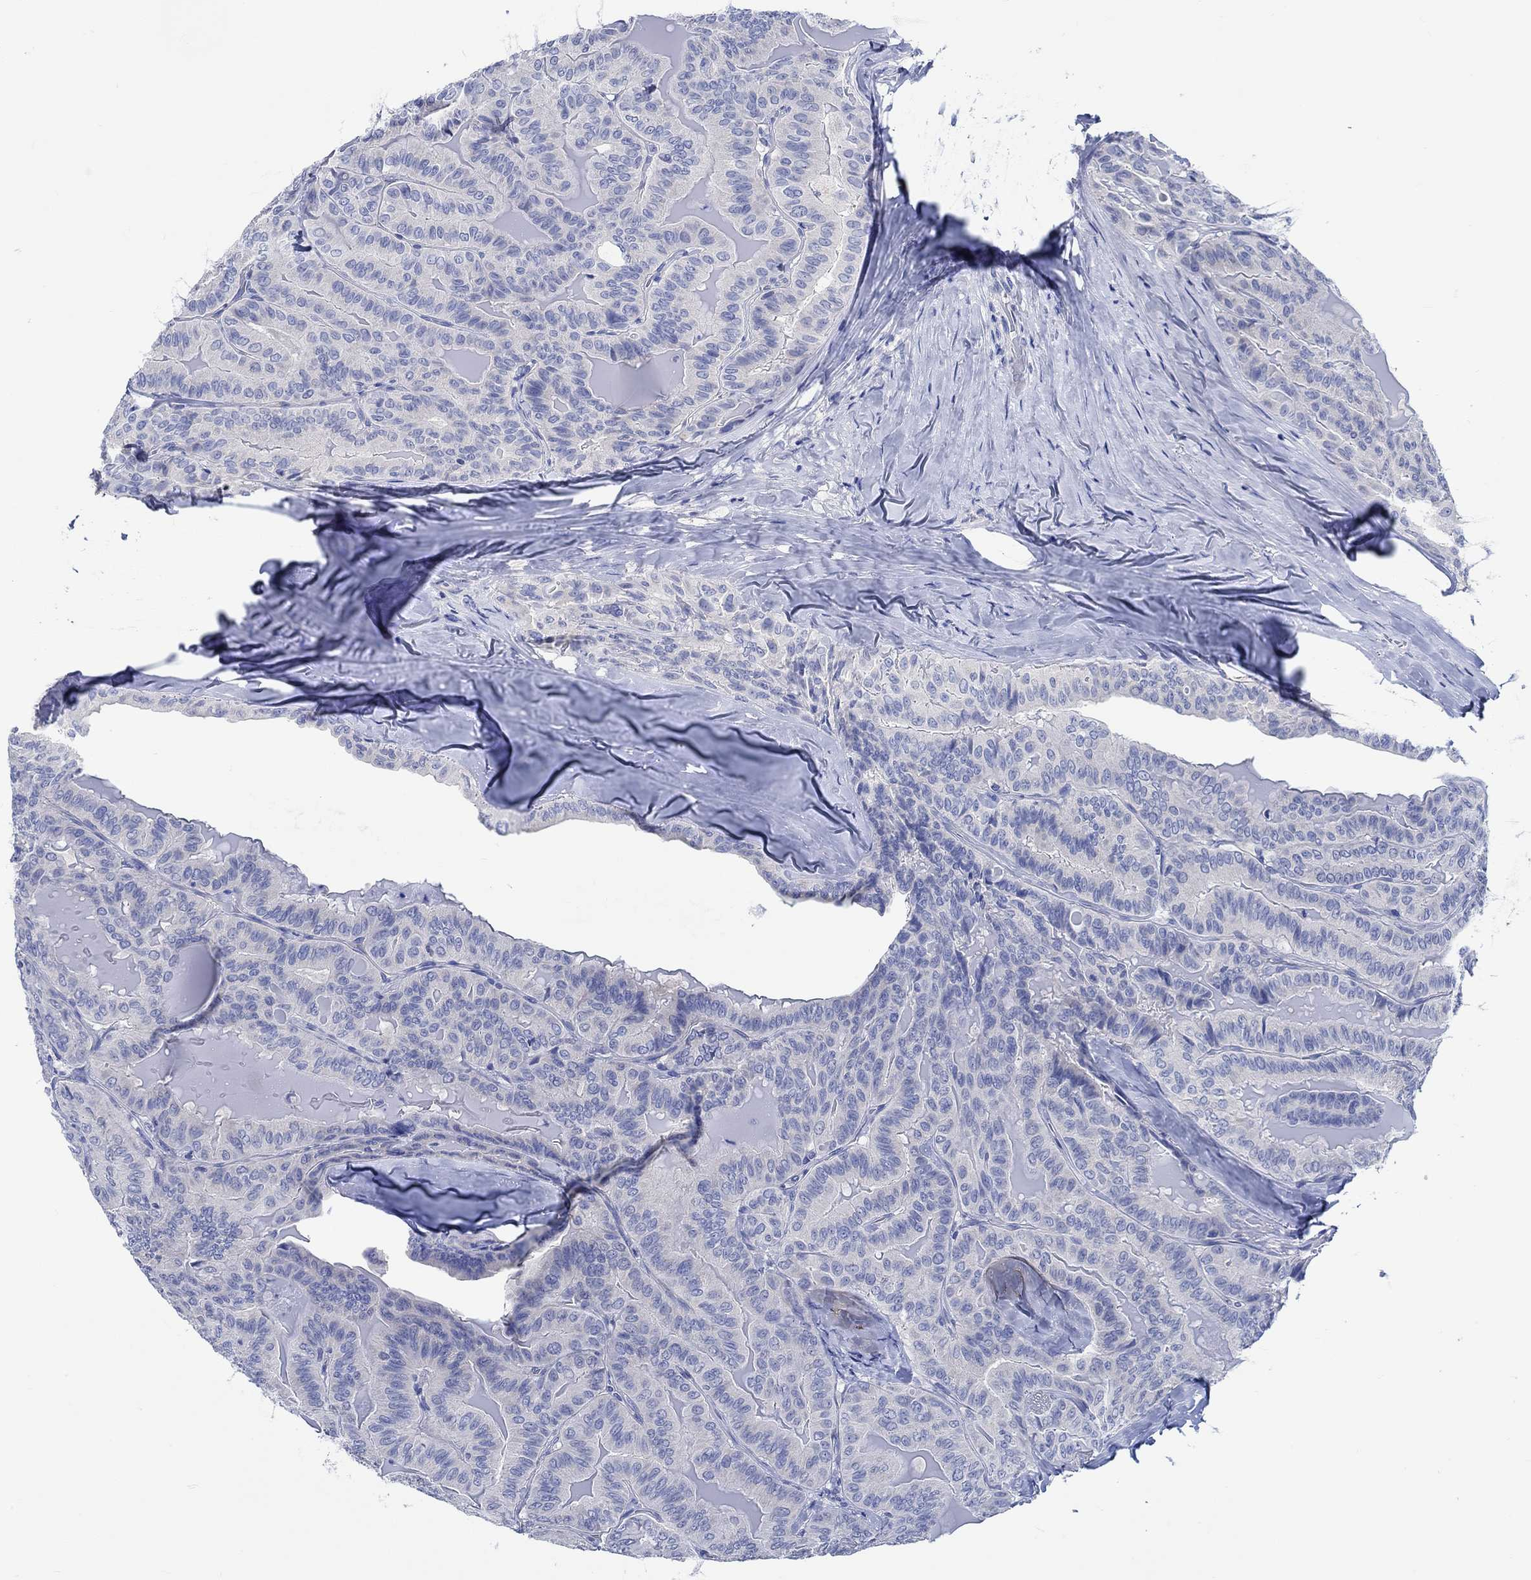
{"staining": {"intensity": "negative", "quantity": "none", "location": "none"}, "tissue": "thyroid cancer", "cell_type": "Tumor cells", "image_type": "cancer", "snomed": [{"axis": "morphology", "description": "Papillary adenocarcinoma, NOS"}, {"axis": "topography", "description": "Thyroid gland"}], "caption": "Tumor cells show no significant protein expression in thyroid cancer.", "gene": "PTPRN2", "patient": {"sex": "female", "age": 68}}